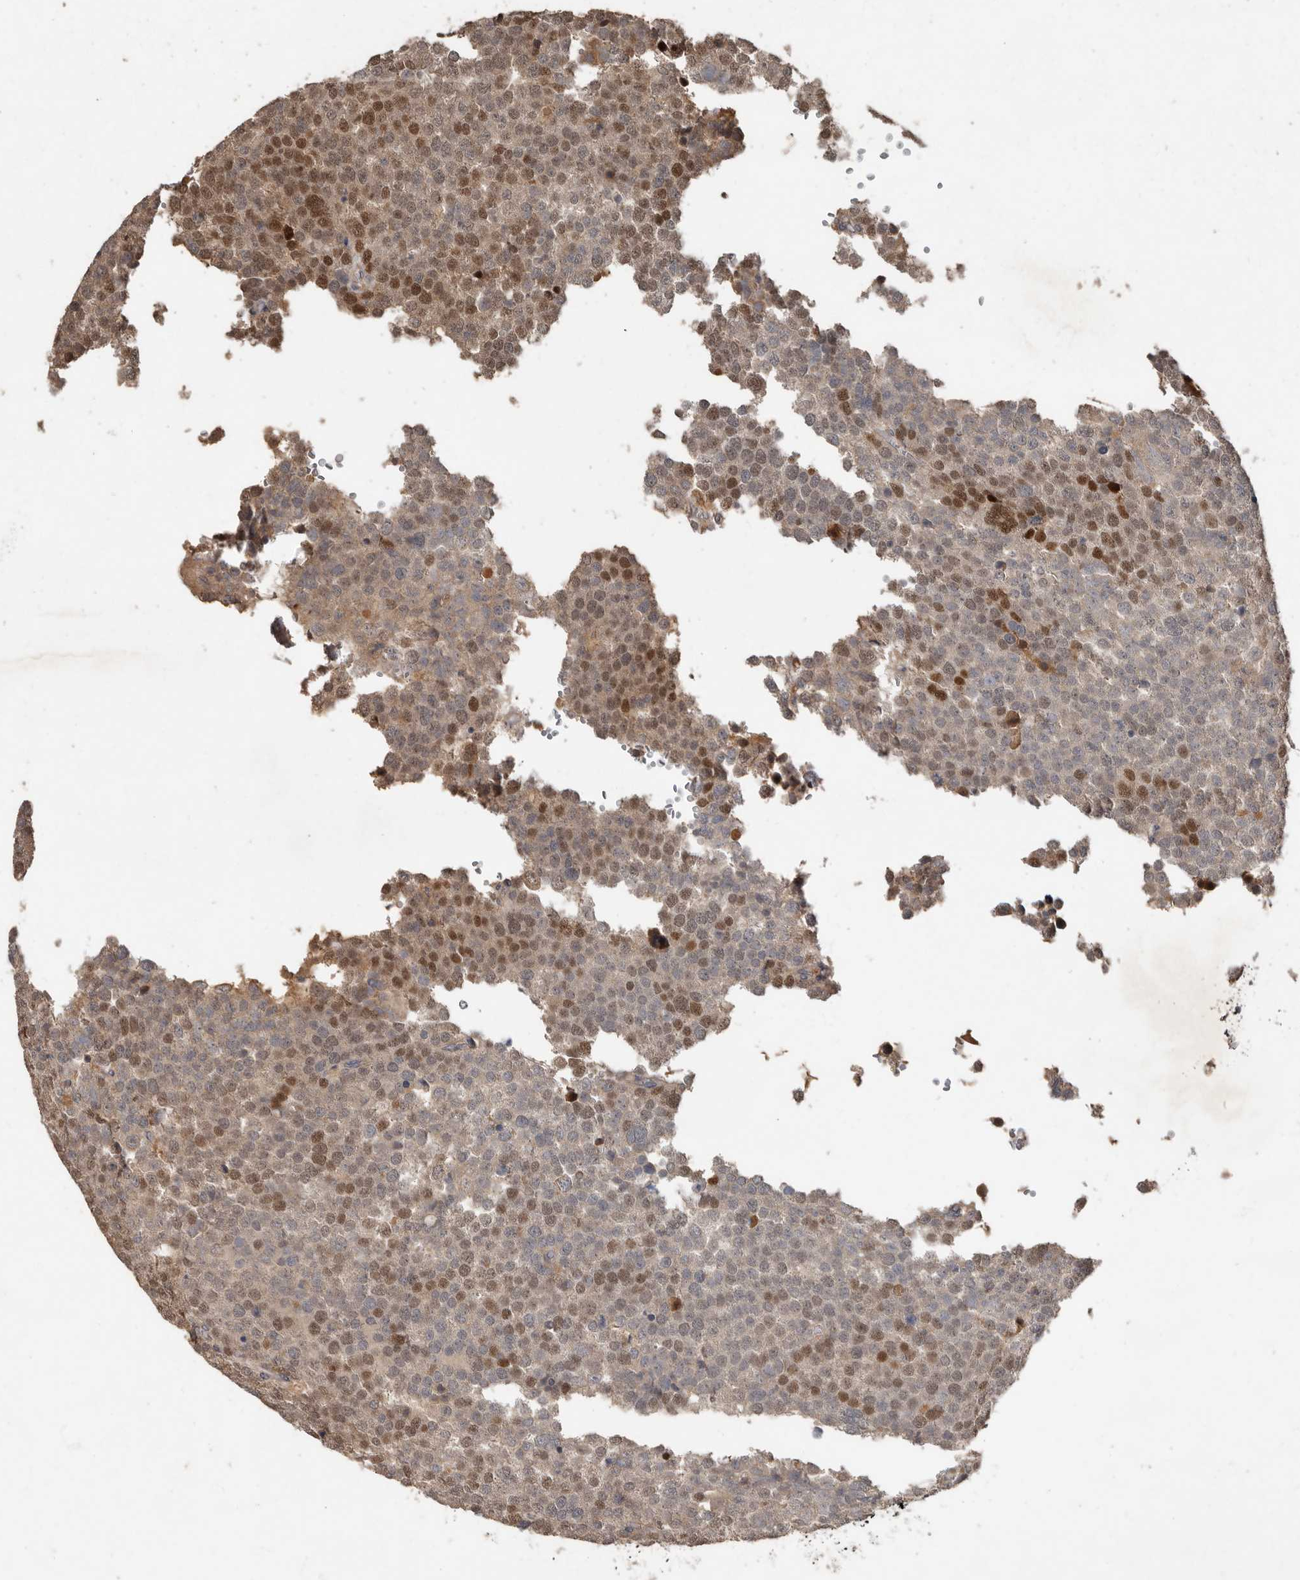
{"staining": {"intensity": "moderate", "quantity": "25%-75%", "location": "cytoplasmic/membranous,nuclear"}, "tissue": "testis cancer", "cell_type": "Tumor cells", "image_type": "cancer", "snomed": [{"axis": "morphology", "description": "Seminoma, NOS"}, {"axis": "topography", "description": "Testis"}], "caption": "An immunohistochemistry photomicrograph of tumor tissue is shown. Protein staining in brown labels moderate cytoplasmic/membranous and nuclear positivity in testis cancer within tumor cells.", "gene": "KIF26B", "patient": {"sex": "male", "age": 71}}